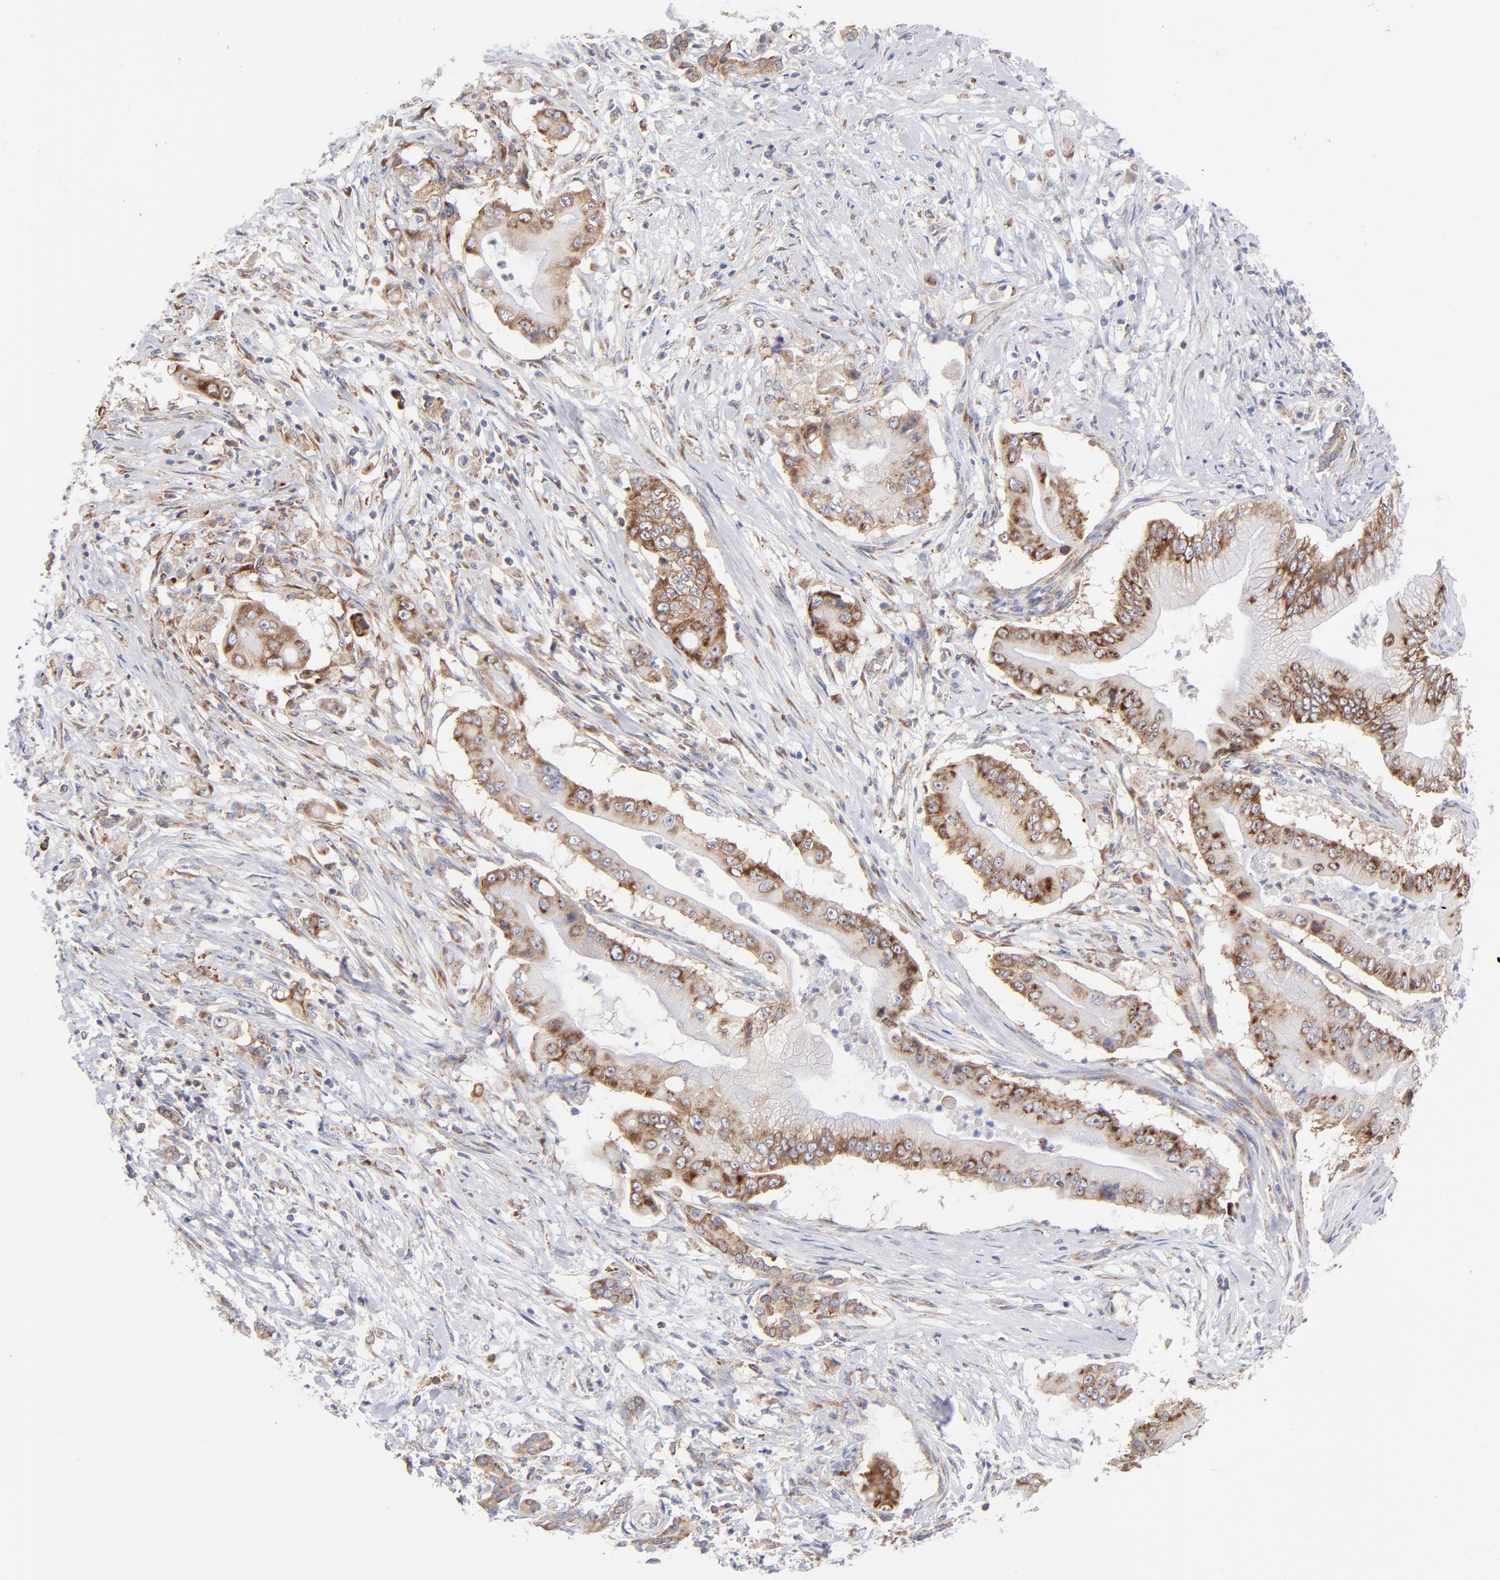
{"staining": {"intensity": "strong", "quantity": ">75%", "location": "cytoplasmic/membranous"}, "tissue": "pancreatic cancer", "cell_type": "Tumor cells", "image_type": "cancer", "snomed": [{"axis": "morphology", "description": "Adenocarcinoma, NOS"}, {"axis": "topography", "description": "Pancreas"}], "caption": "The micrograph displays a brown stain indicating the presence of a protein in the cytoplasmic/membranous of tumor cells in adenocarcinoma (pancreatic).", "gene": "EIF2AK2", "patient": {"sex": "male", "age": 62}}